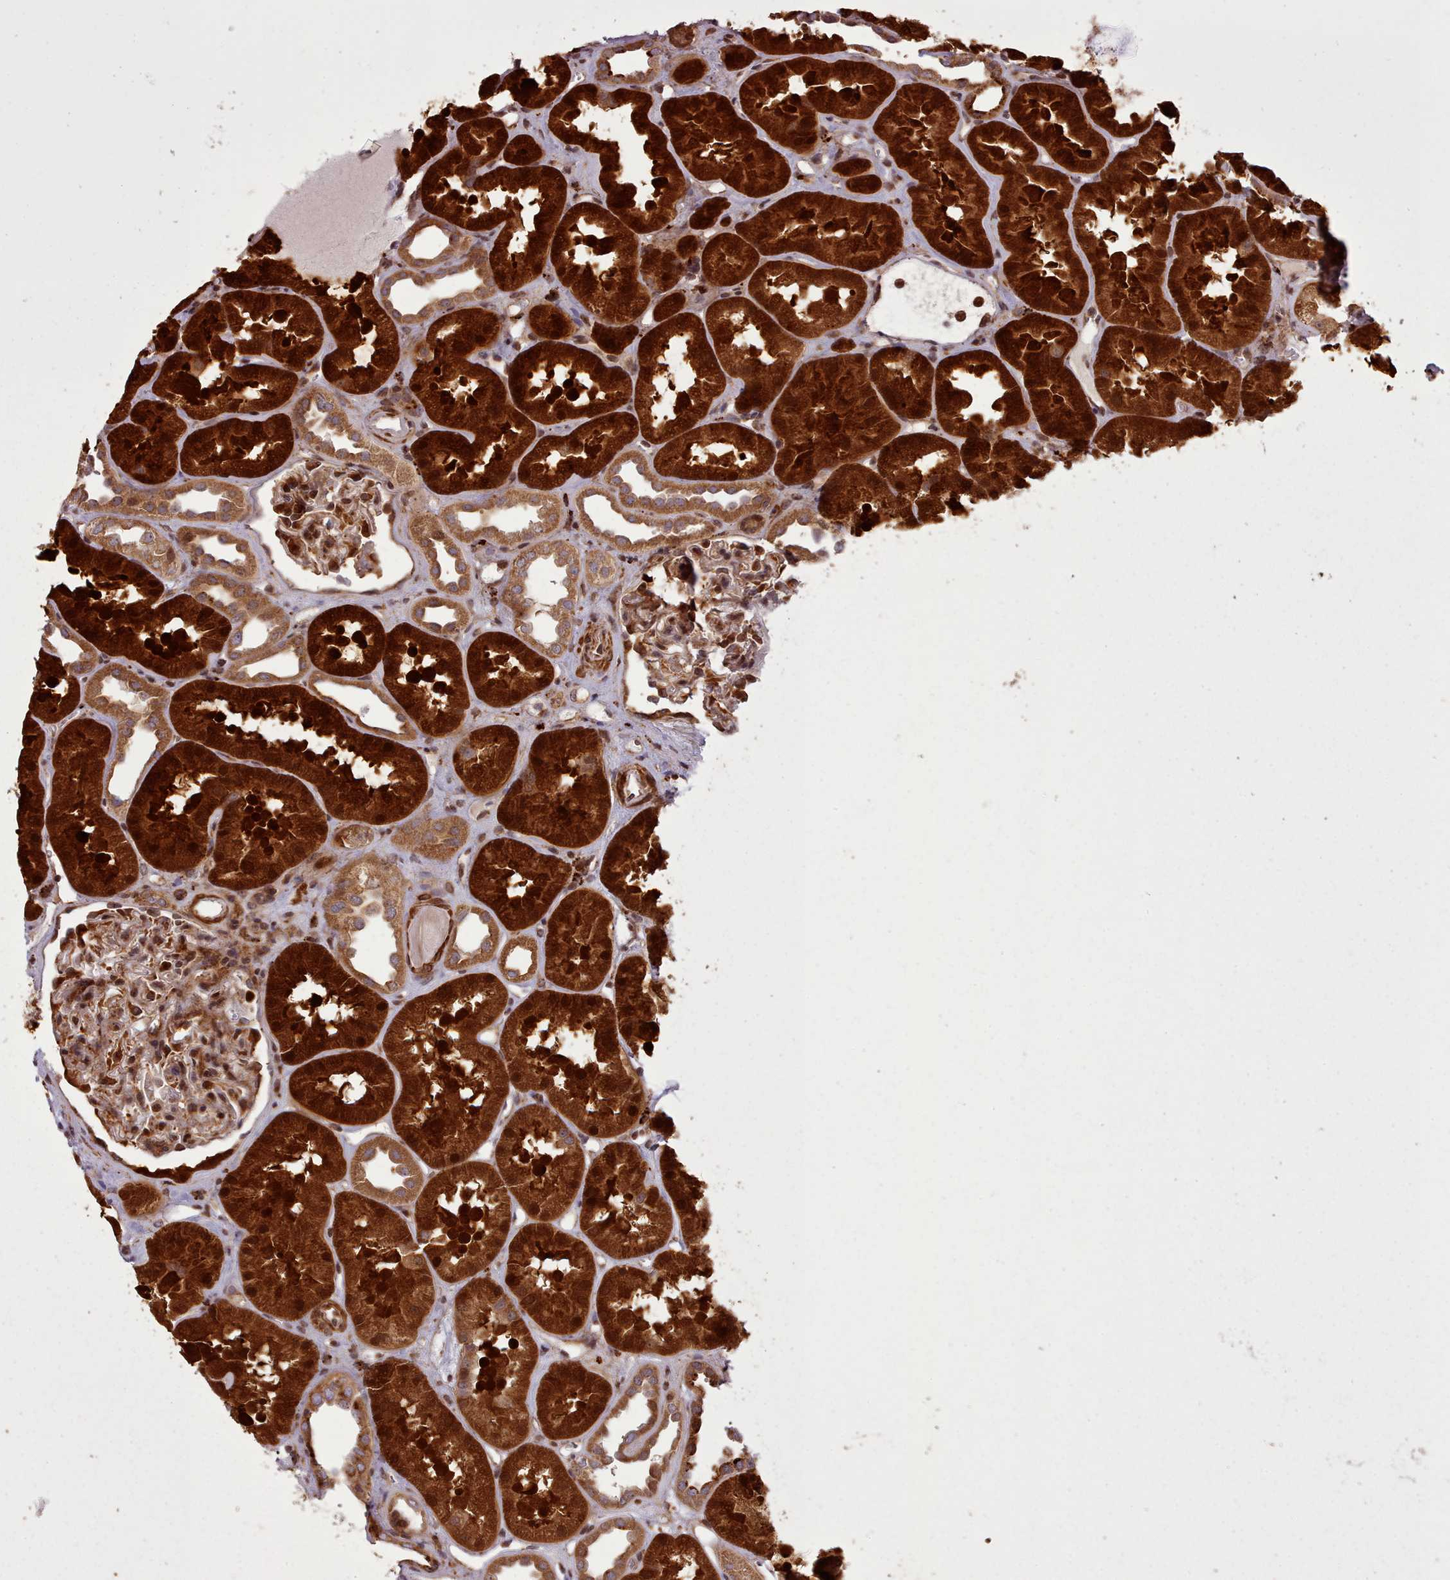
{"staining": {"intensity": "strong", "quantity": "25%-75%", "location": "cytoplasmic/membranous,nuclear"}, "tissue": "kidney", "cell_type": "Cells in glomeruli", "image_type": "normal", "snomed": [{"axis": "morphology", "description": "Normal tissue, NOS"}, {"axis": "topography", "description": "Kidney"}], "caption": "IHC histopathology image of unremarkable kidney stained for a protein (brown), which displays high levels of strong cytoplasmic/membranous,nuclear positivity in approximately 25%-75% of cells in glomeruli.", "gene": "NLRP7", "patient": {"sex": "male", "age": 61}}